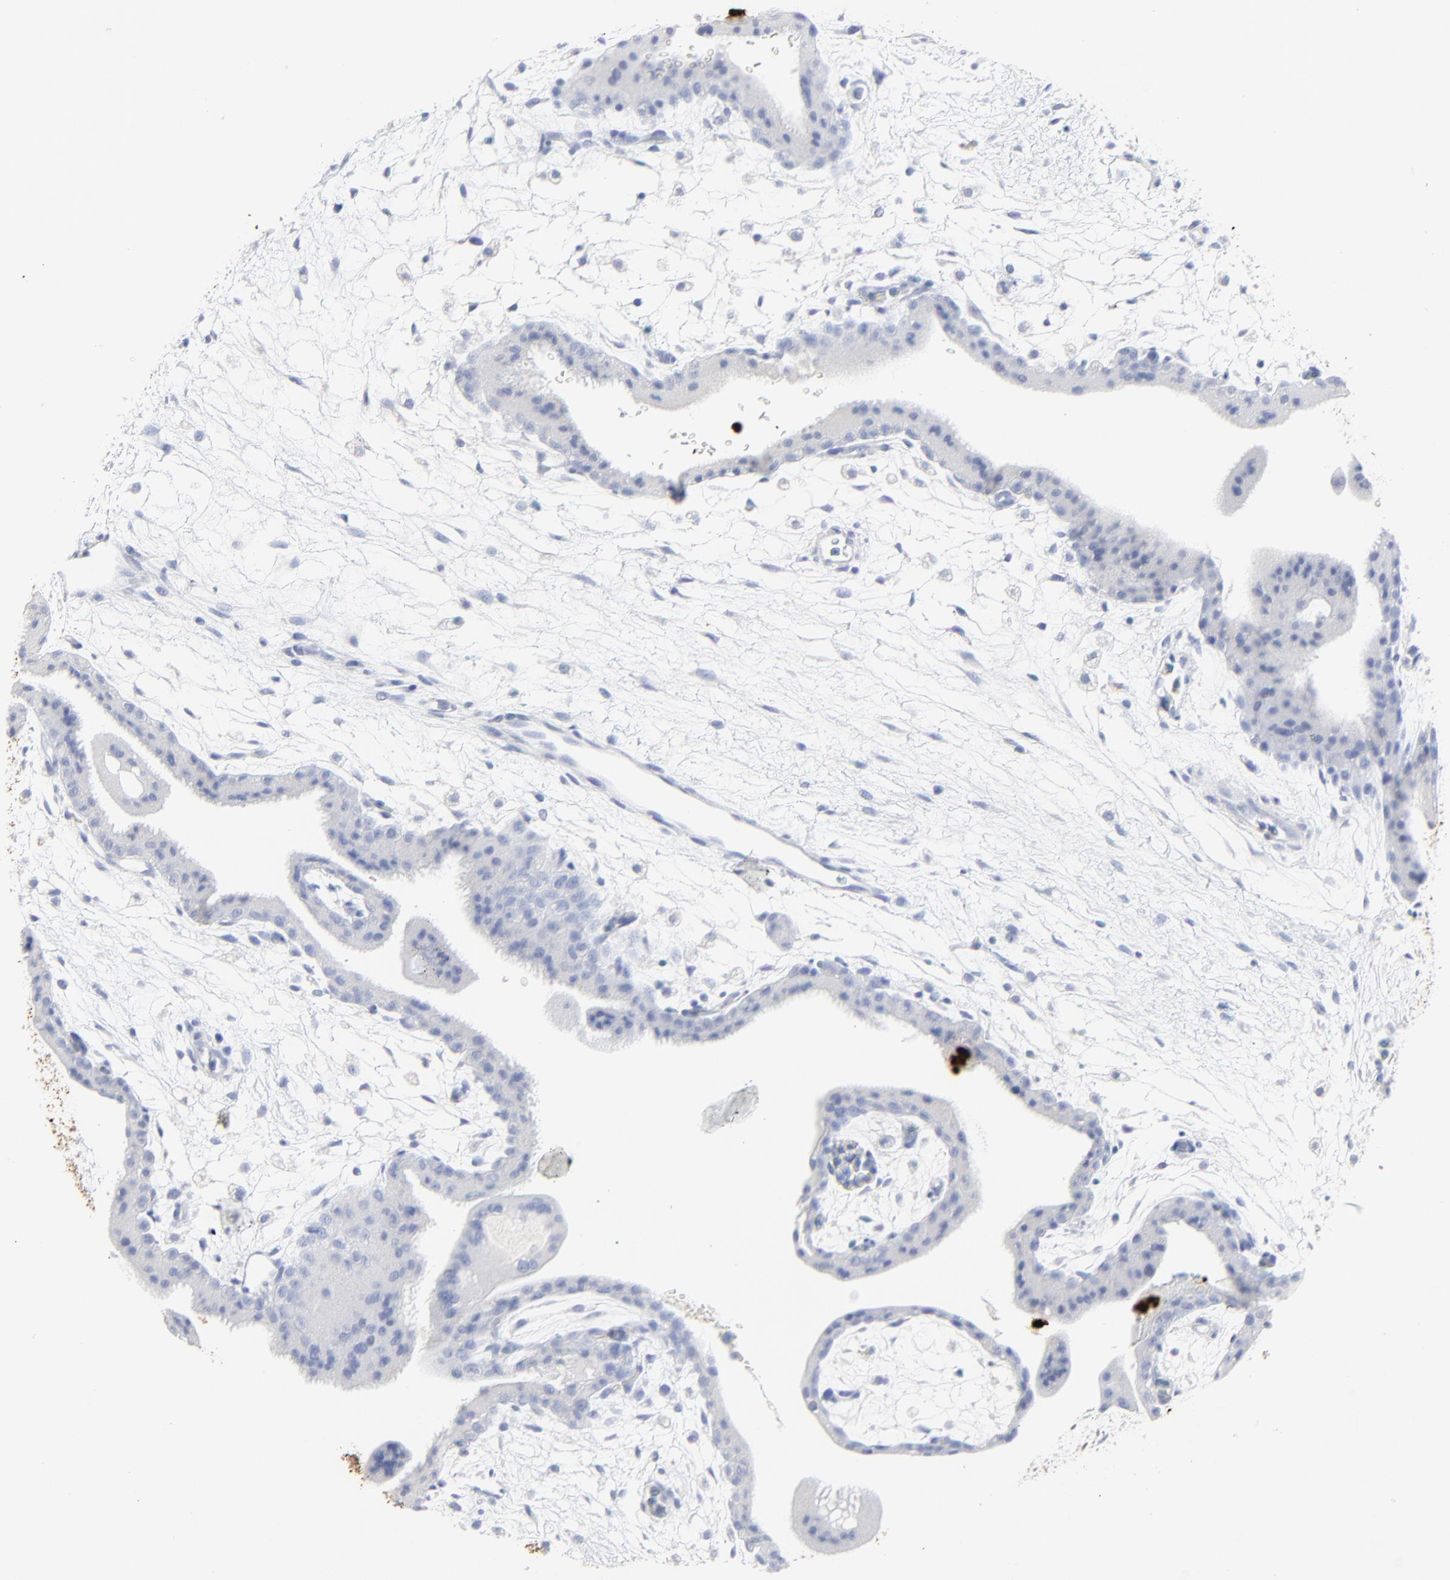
{"staining": {"intensity": "negative", "quantity": "none", "location": "none"}, "tissue": "placenta", "cell_type": "Decidual cells", "image_type": "normal", "snomed": [{"axis": "morphology", "description": "Normal tissue, NOS"}, {"axis": "topography", "description": "Placenta"}], "caption": "A histopathology image of placenta stained for a protein reveals no brown staining in decidual cells. (DAB IHC visualized using brightfield microscopy, high magnification).", "gene": "LCN2", "patient": {"sex": "female", "age": 35}}